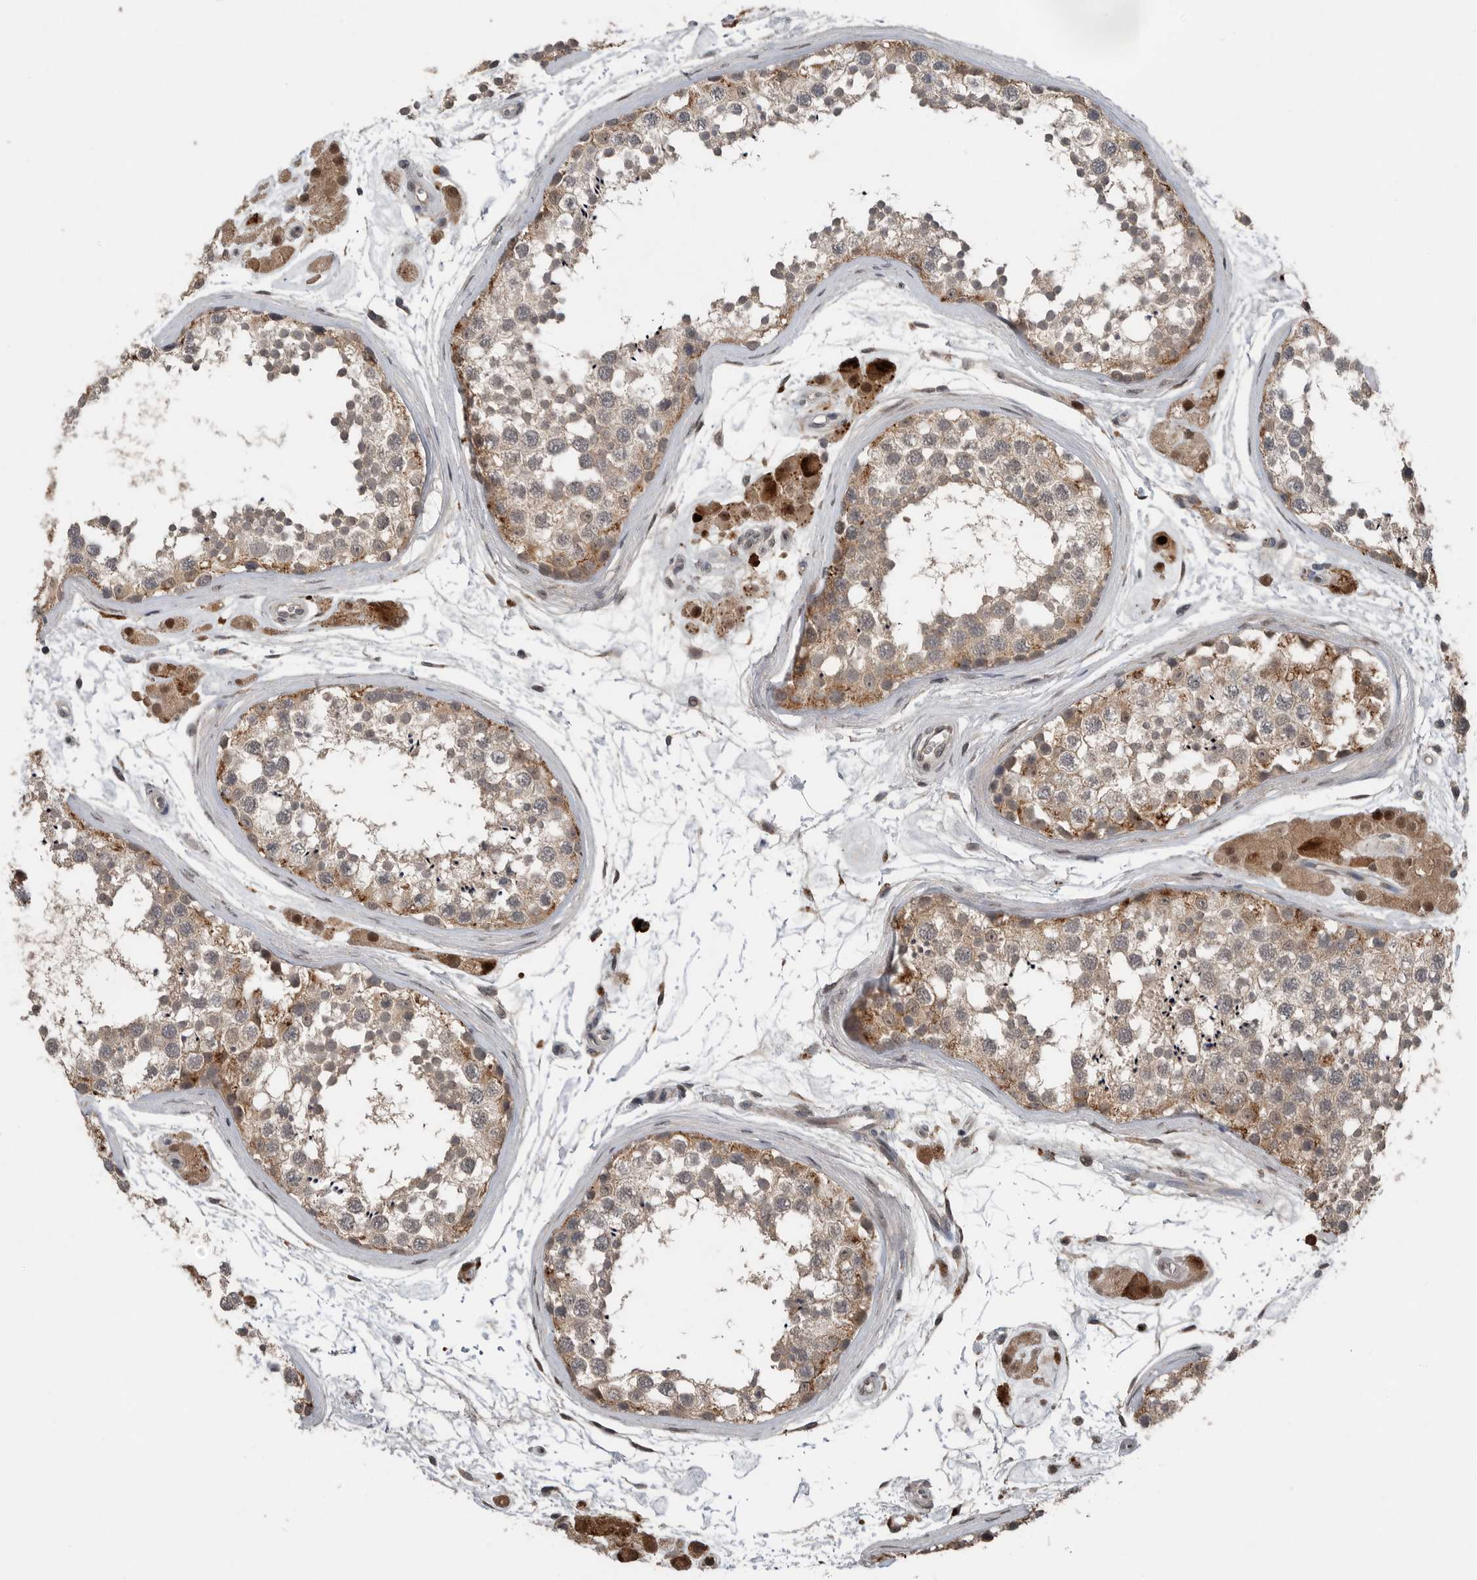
{"staining": {"intensity": "moderate", "quantity": ">75%", "location": "cytoplasmic/membranous"}, "tissue": "testis", "cell_type": "Cells in seminiferous ducts", "image_type": "normal", "snomed": [{"axis": "morphology", "description": "Normal tissue, NOS"}, {"axis": "topography", "description": "Testis"}], "caption": "IHC of unremarkable testis exhibits medium levels of moderate cytoplasmic/membranous positivity in approximately >75% of cells in seminiferous ducts.", "gene": "SCP2", "patient": {"sex": "male", "age": 56}}